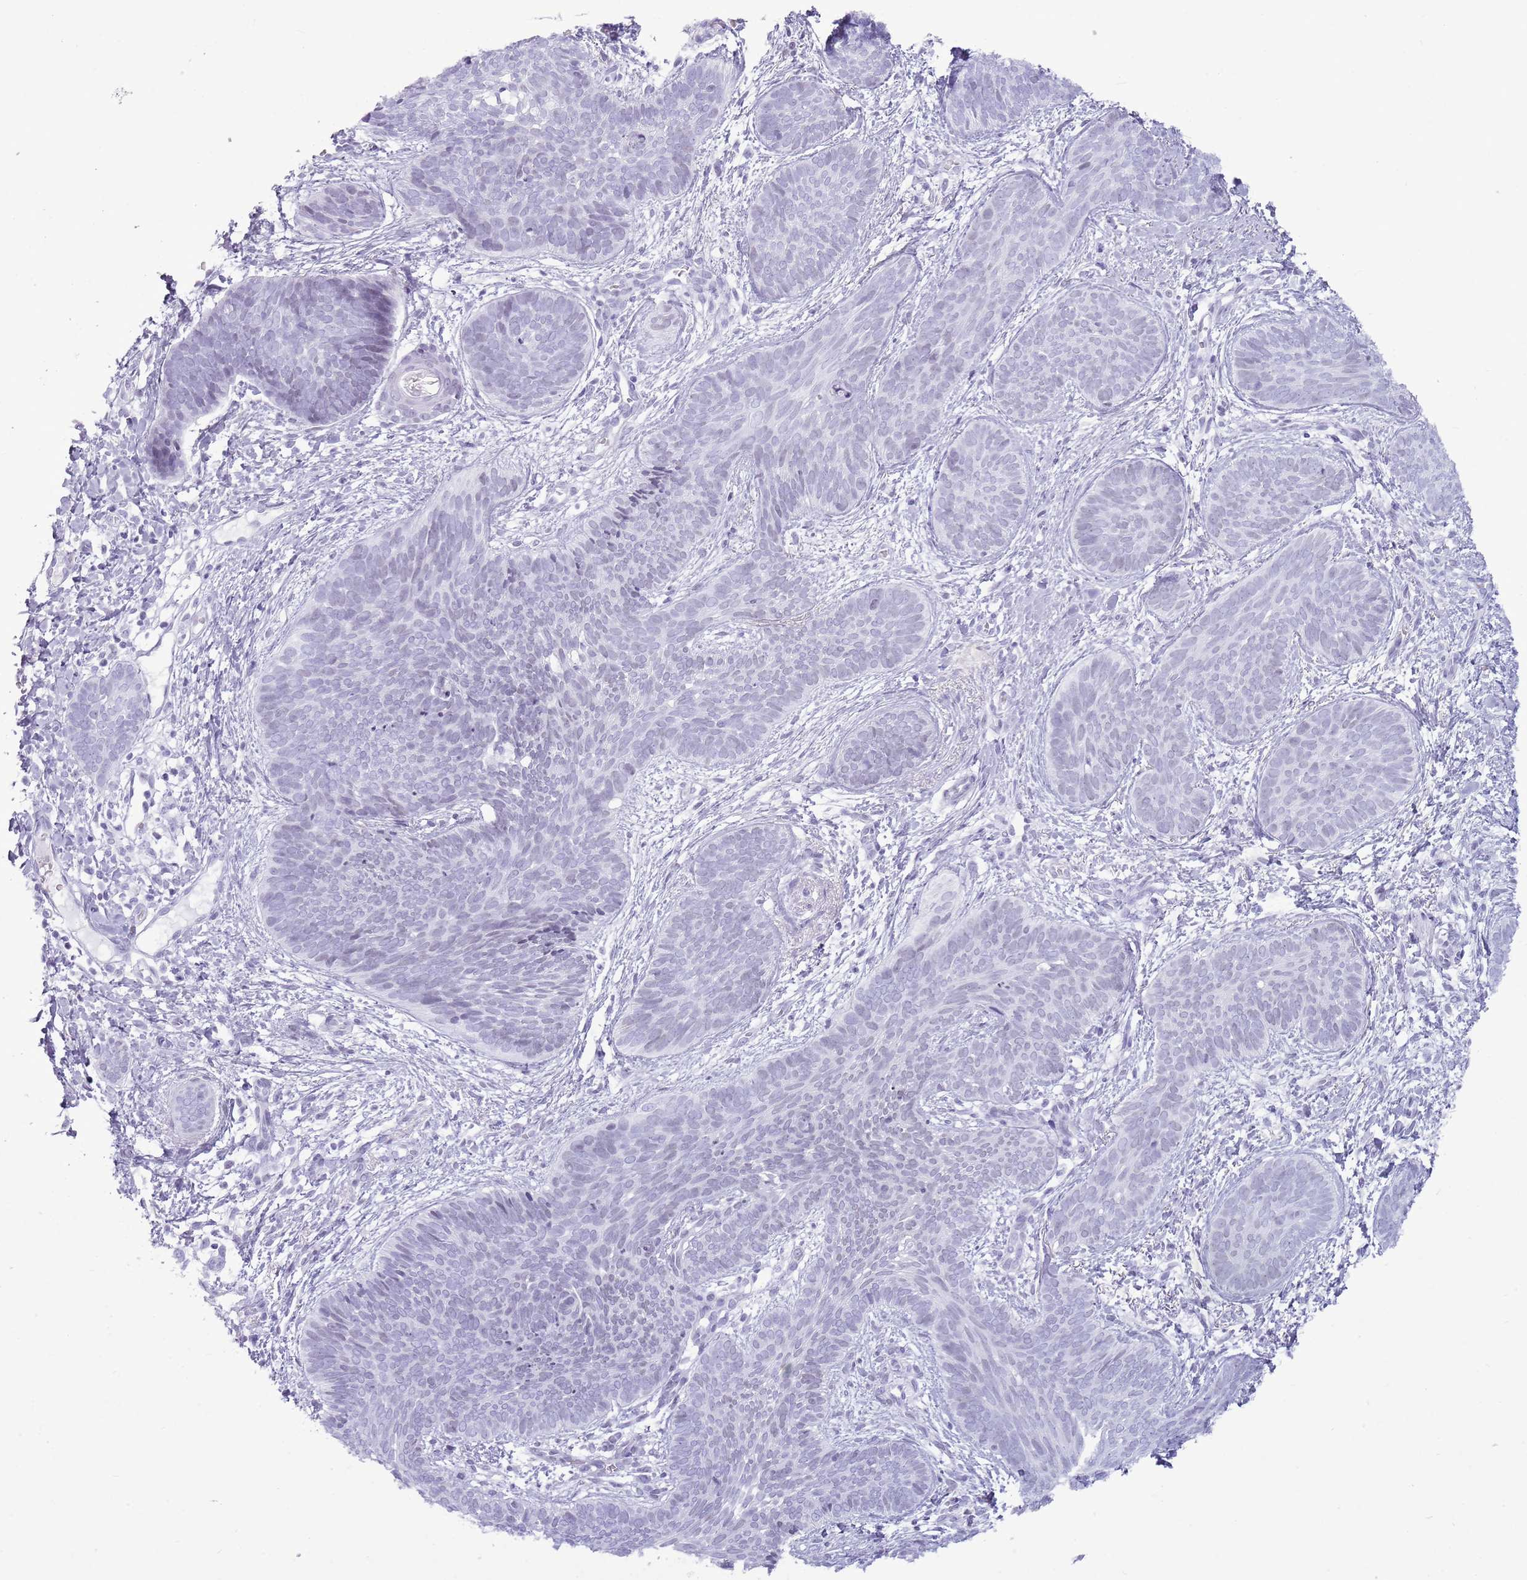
{"staining": {"intensity": "negative", "quantity": "none", "location": "none"}, "tissue": "skin cancer", "cell_type": "Tumor cells", "image_type": "cancer", "snomed": [{"axis": "morphology", "description": "Basal cell carcinoma"}, {"axis": "topography", "description": "Skin"}], "caption": "Immunohistochemistry micrograph of skin cancer (basal cell carcinoma) stained for a protein (brown), which displays no expression in tumor cells.", "gene": "ASIP", "patient": {"sex": "female", "age": 81}}